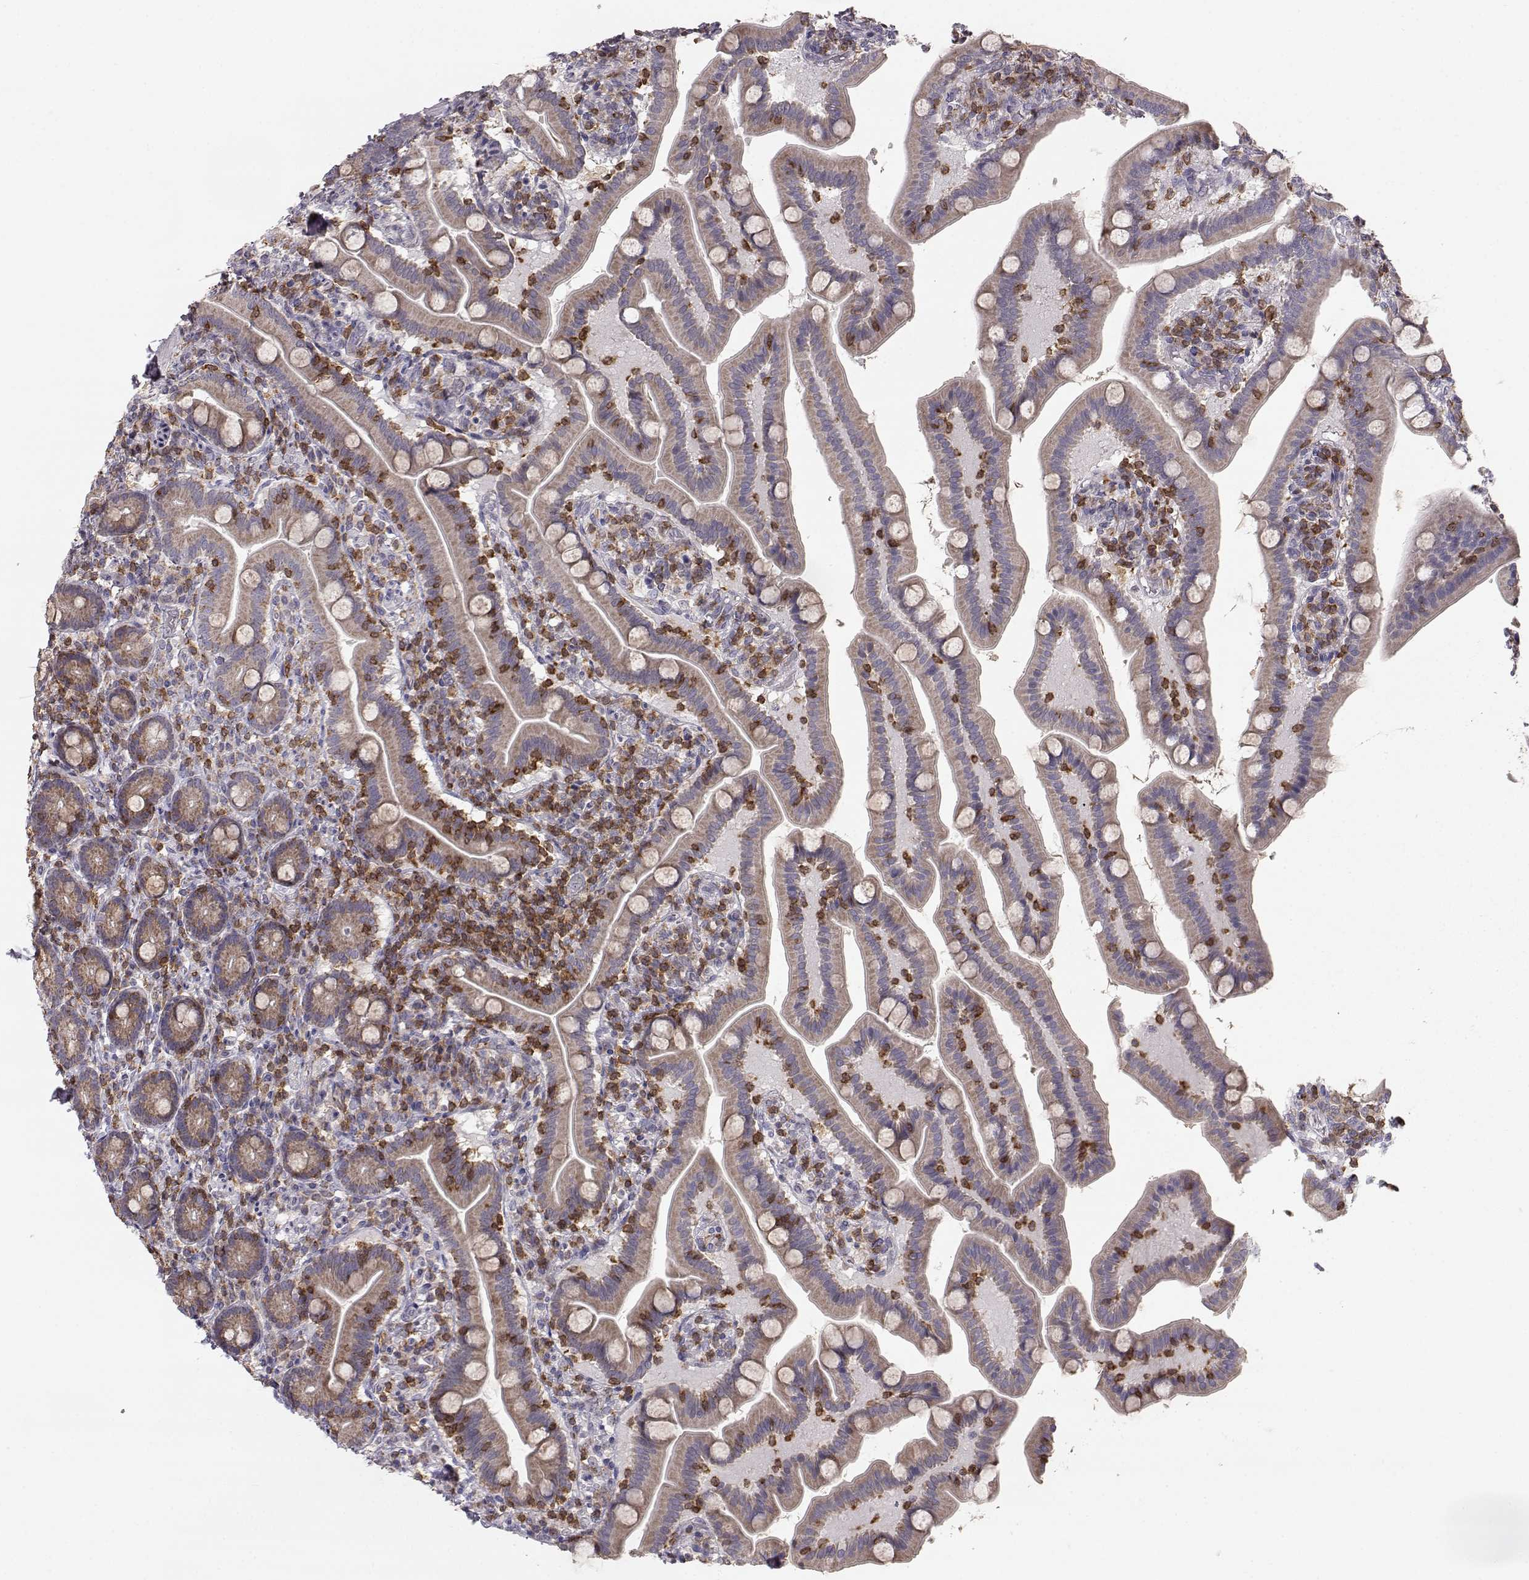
{"staining": {"intensity": "moderate", "quantity": ">75%", "location": "cytoplasmic/membranous"}, "tissue": "small intestine", "cell_type": "Glandular cells", "image_type": "normal", "snomed": [{"axis": "morphology", "description": "Normal tissue, NOS"}, {"axis": "topography", "description": "Small intestine"}], "caption": "This histopathology image shows benign small intestine stained with immunohistochemistry to label a protein in brown. The cytoplasmic/membranous of glandular cells show moderate positivity for the protein. Nuclei are counter-stained blue.", "gene": "GRAP2", "patient": {"sex": "male", "age": 66}}